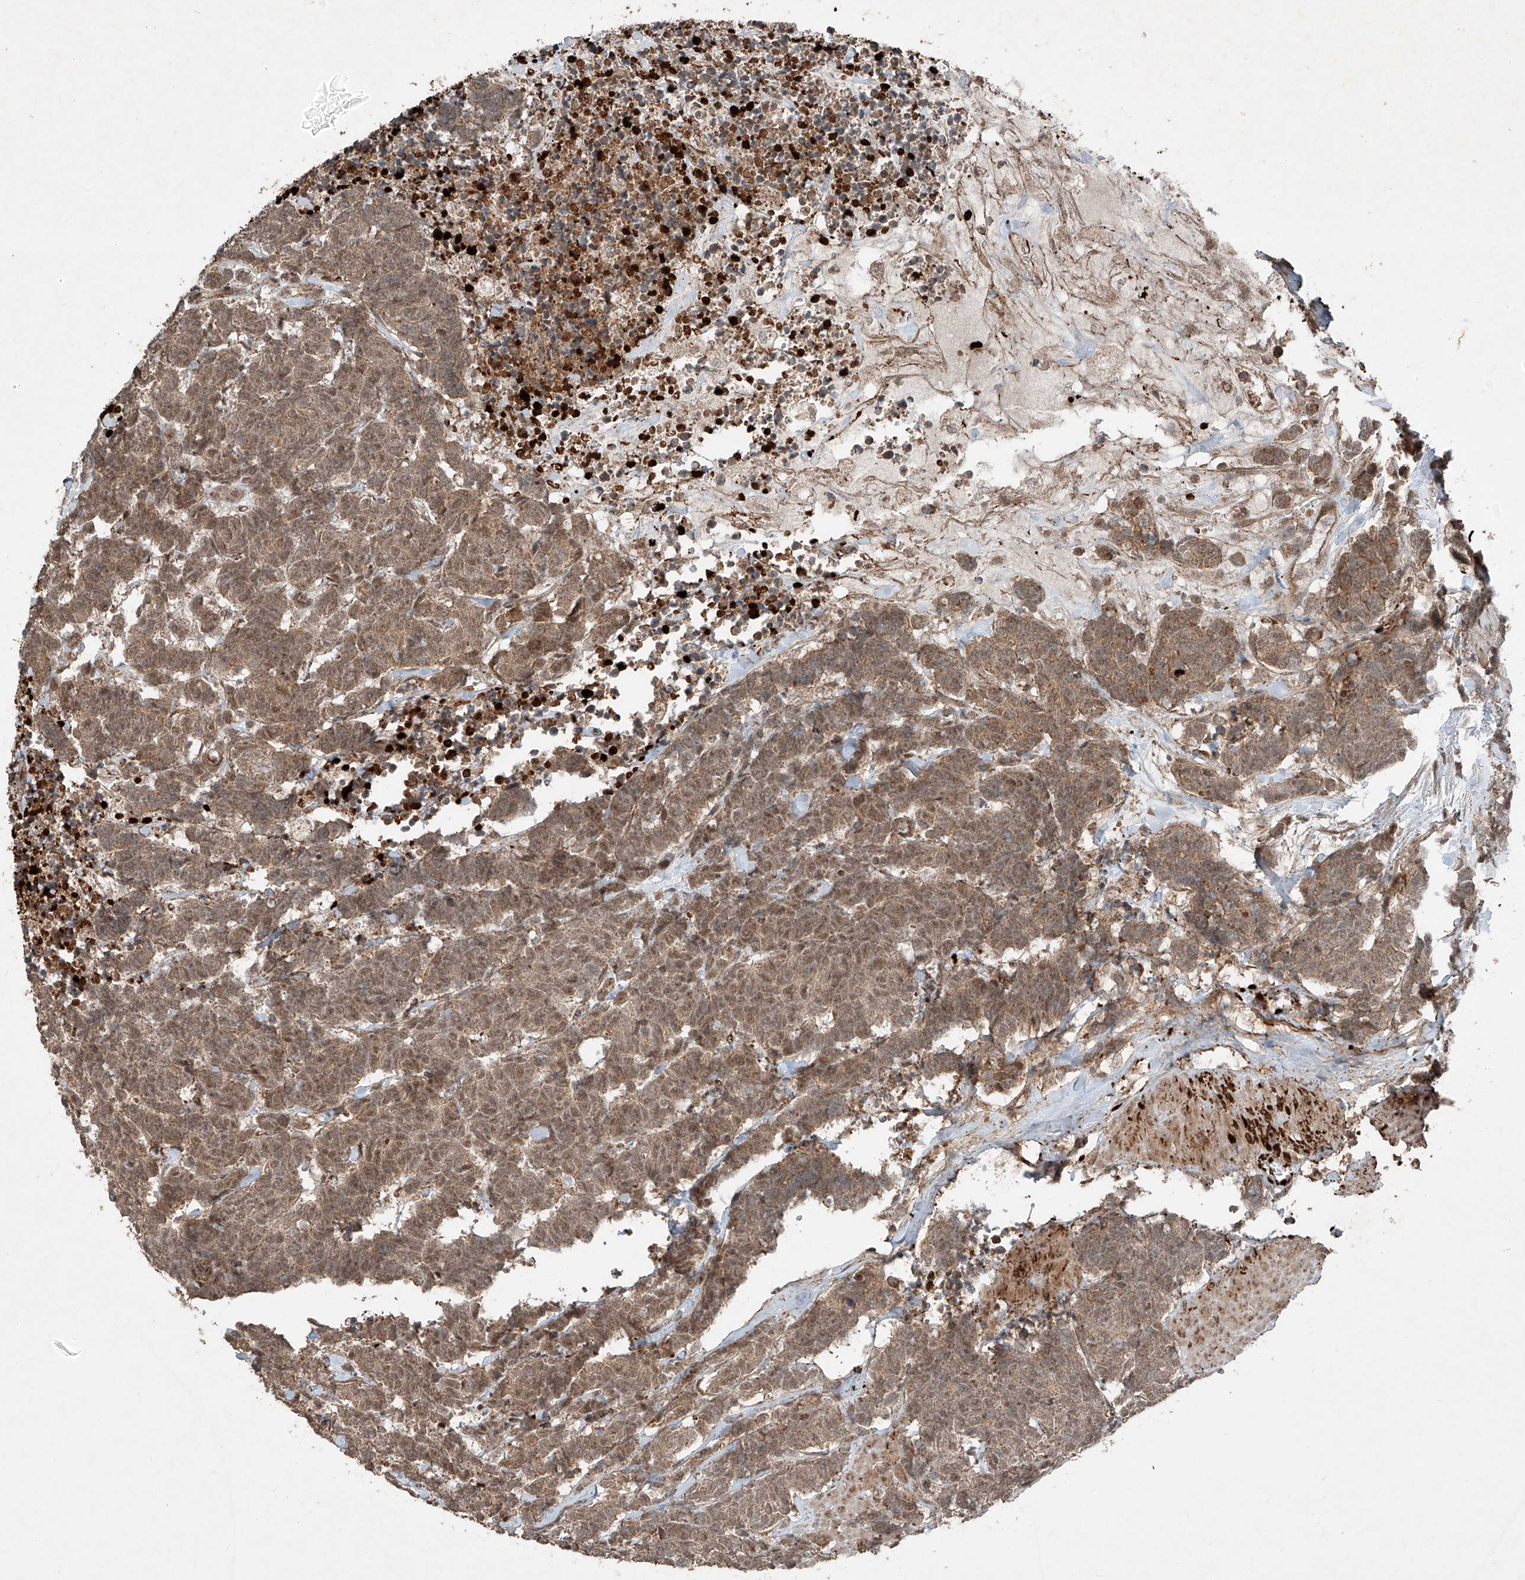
{"staining": {"intensity": "moderate", "quantity": ">75%", "location": "cytoplasmic/membranous,nuclear"}, "tissue": "carcinoid", "cell_type": "Tumor cells", "image_type": "cancer", "snomed": [{"axis": "morphology", "description": "Carcinoma, NOS"}, {"axis": "morphology", "description": "Carcinoid, malignant, NOS"}, {"axis": "topography", "description": "Urinary bladder"}], "caption": "This histopathology image reveals immunohistochemistry (IHC) staining of carcinoma, with medium moderate cytoplasmic/membranous and nuclear positivity in approximately >75% of tumor cells.", "gene": "ZNF620", "patient": {"sex": "male", "age": 57}}